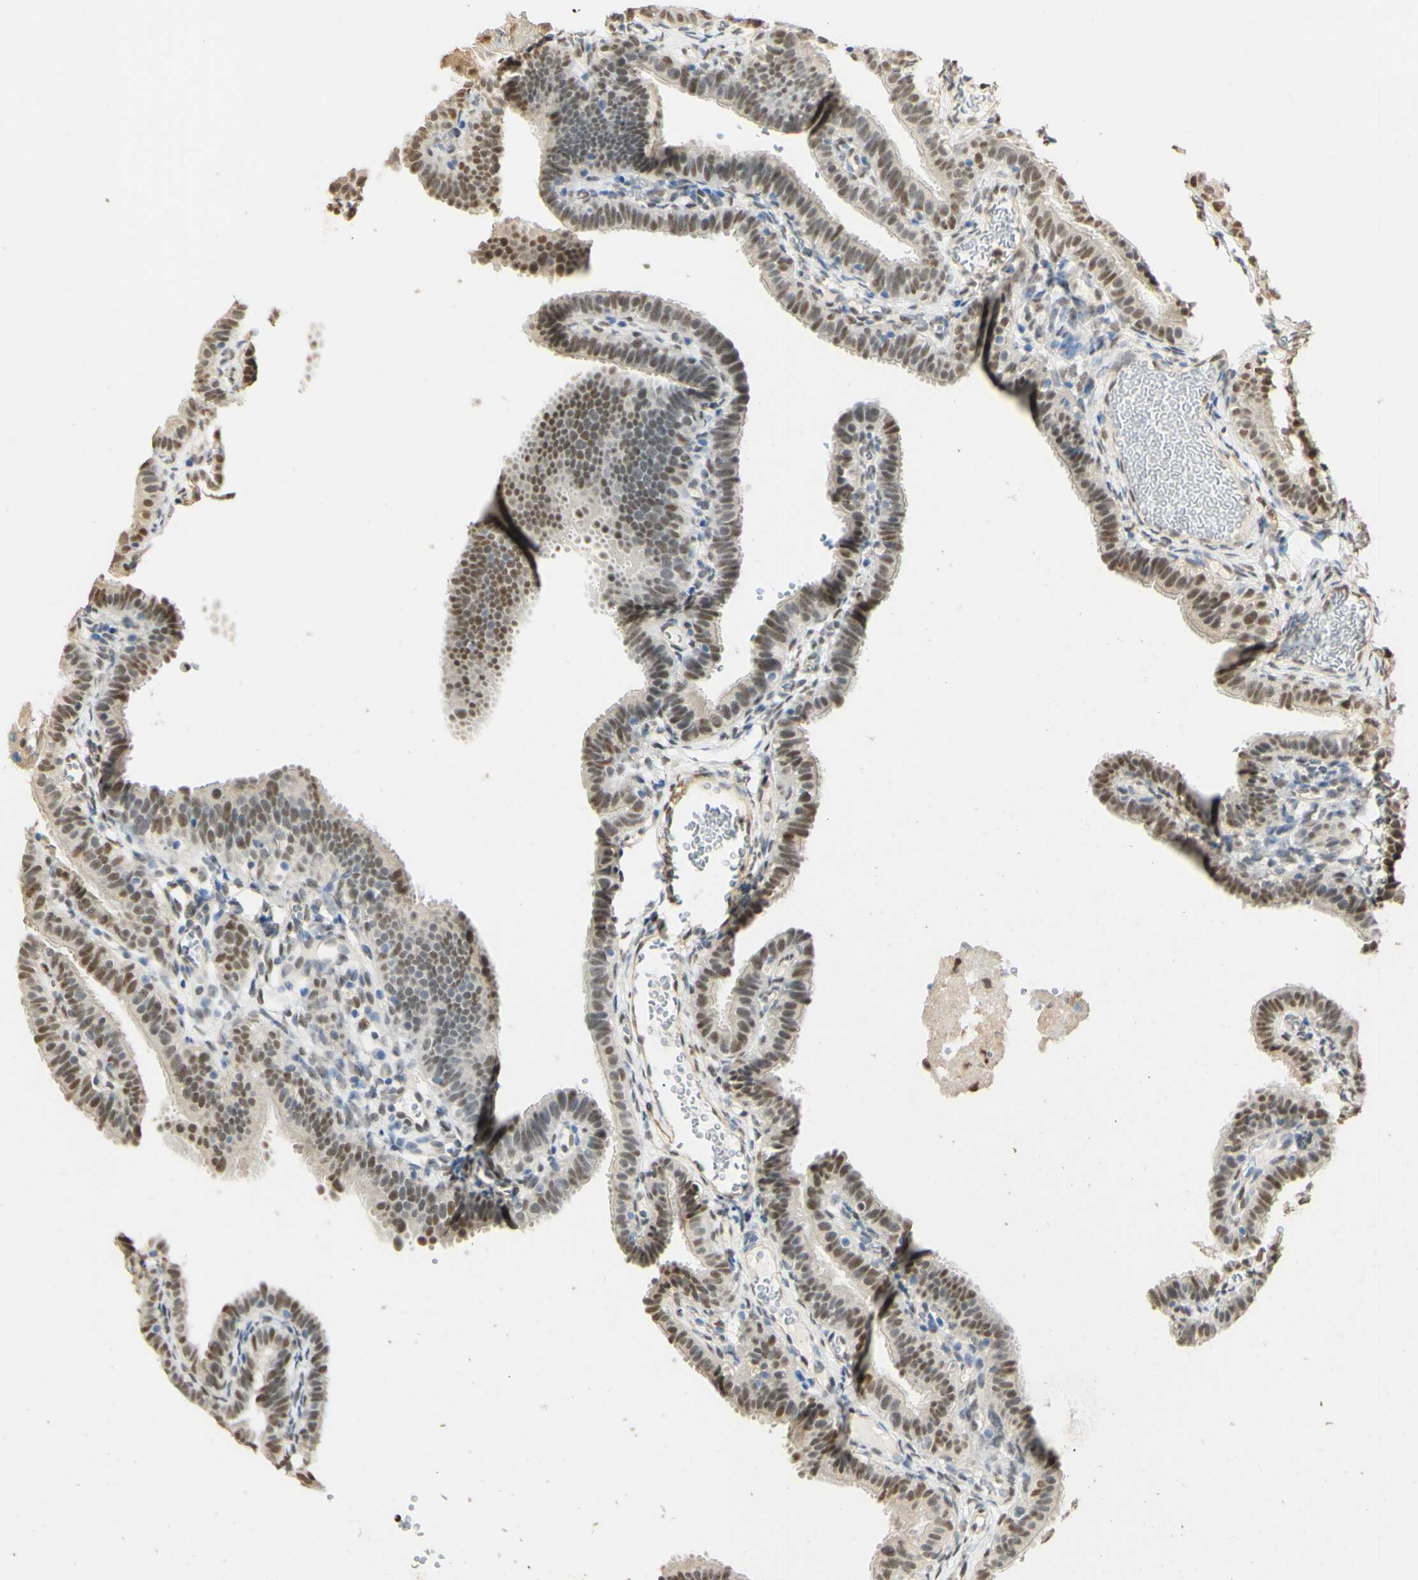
{"staining": {"intensity": "strong", "quantity": ">75%", "location": "nuclear"}, "tissue": "fallopian tube", "cell_type": "Glandular cells", "image_type": "normal", "snomed": [{"axis": "morphology", "description": "Normal tissue, NOS"}, {"axis": "topography", "description": "Fallopian tube"}, {"axis": "topography", "description": "Placenta"}], "caption": "This image displays immunohistochemistry (IHC) staining of unremarkable fallopian tube, with high strong nuclear expression in approximately >75% of glandular cells.", "gene": "MAP3K4", "patient": {"sex": "female", "age": 34}}